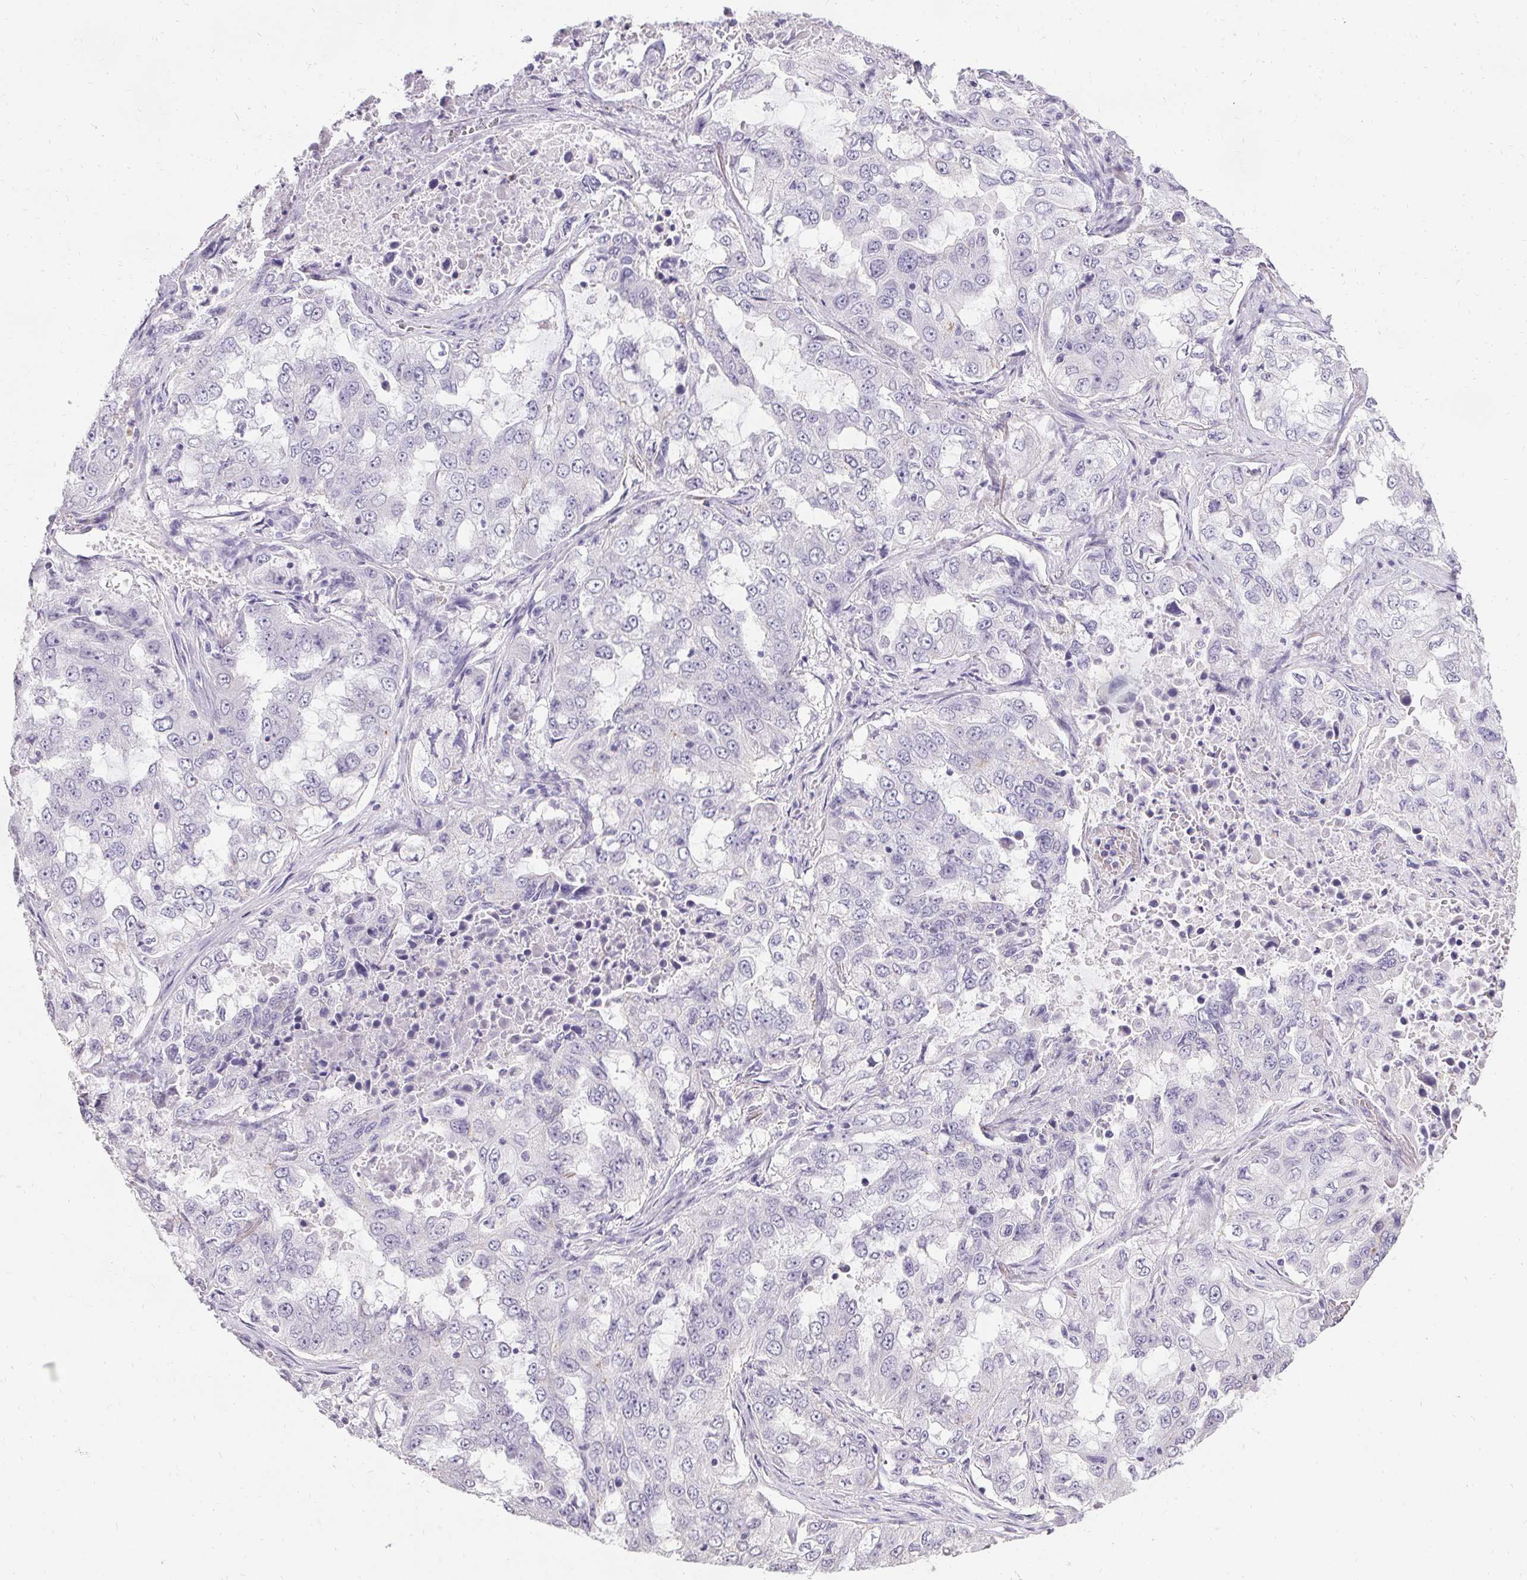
{"staining": {"intensity": "negative", "quantity": "none", "location": "none"}, "tissue": "lung cancer", "cell_type": "Tumor cells", "image_type": "cancer", "snomed": [{"axis": "morphology", "description": "Adenocarcinoma, NOS"}, {"axis": "topography", "description": "Lung"}], "caption": "DAB (3,3'-diaminobenzidine) immunohistochemical staining of human lung adenocarcinoma shows no significant expression in tumor cells.", "gene": "PMEL", "patient": {"sex": "female", "age": 61}}